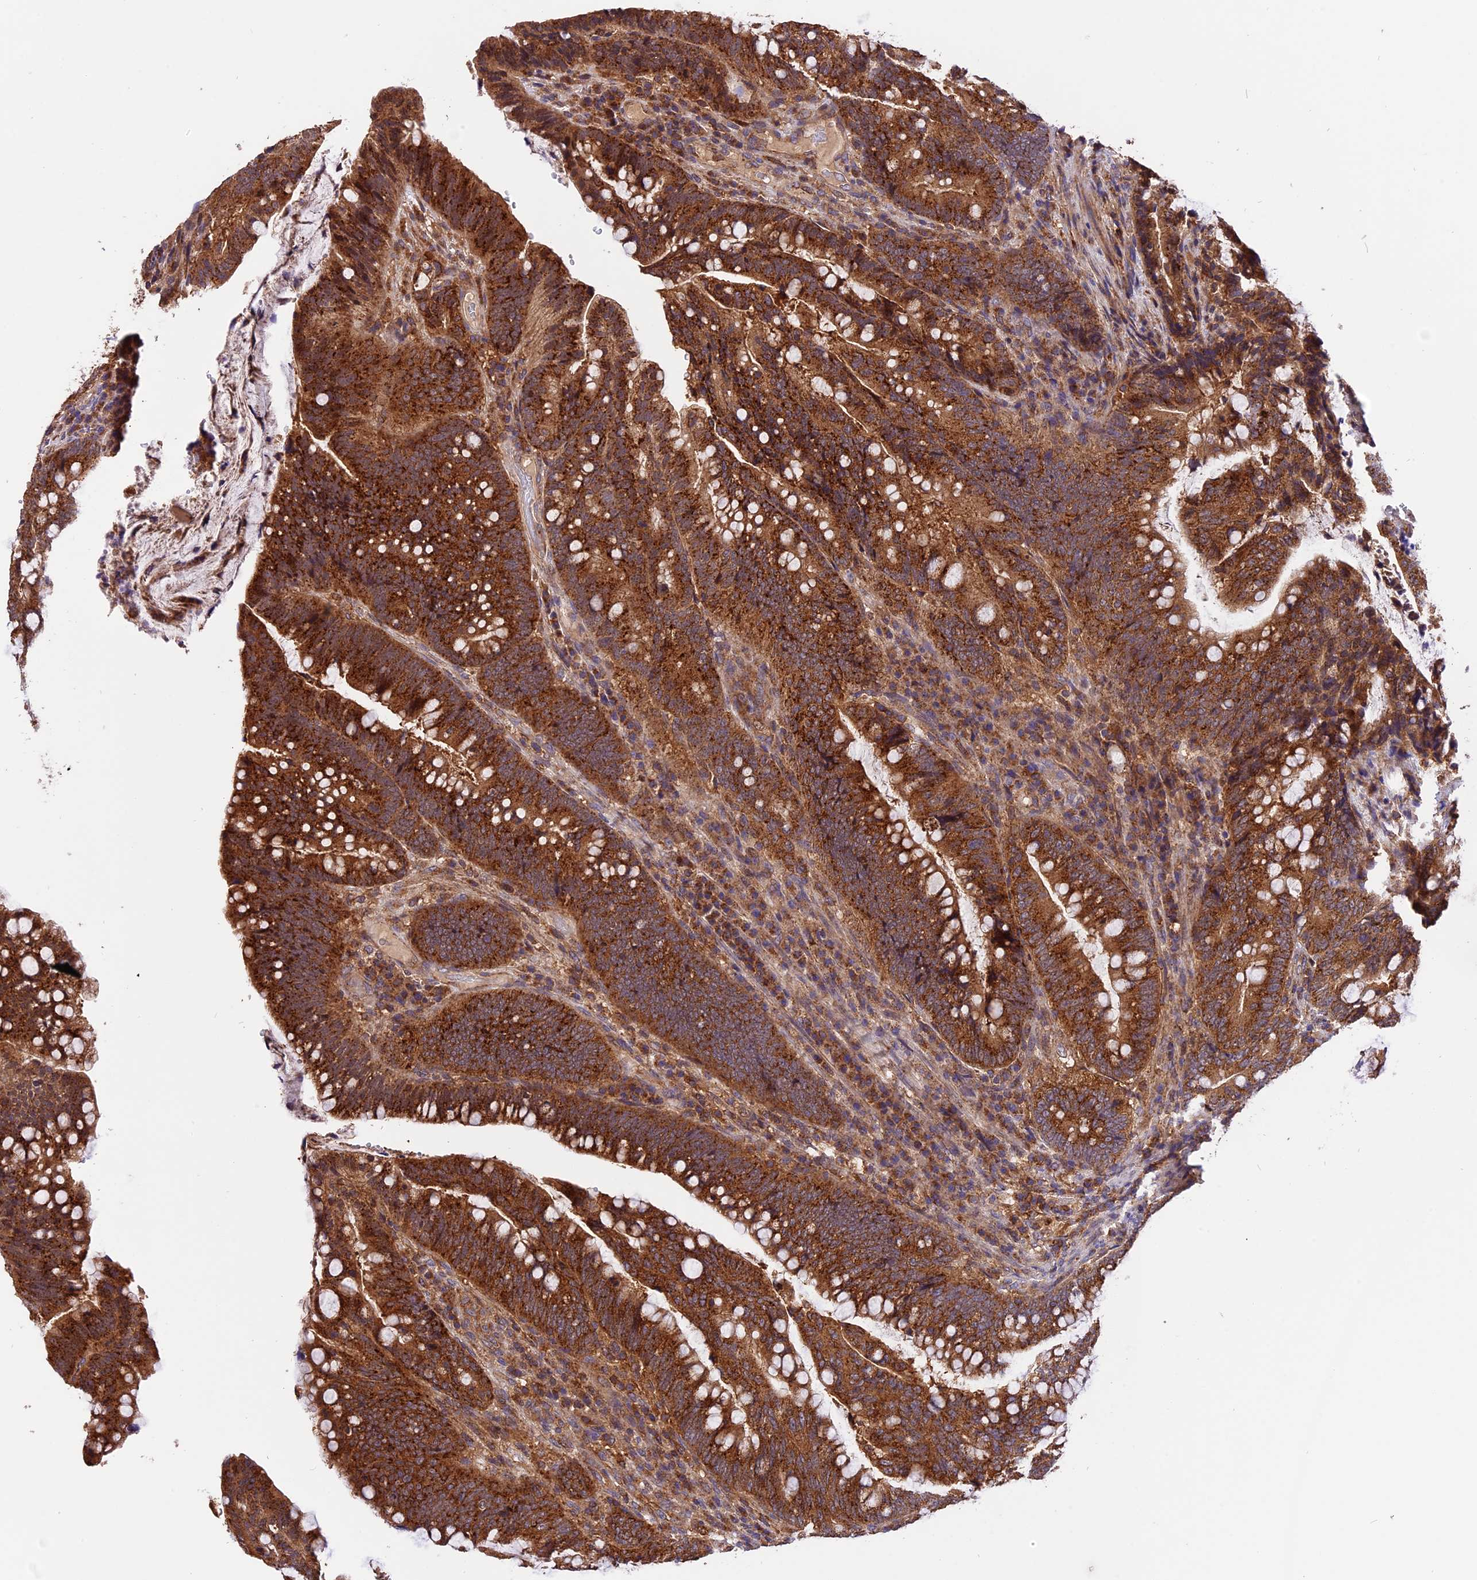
{"staining": {"intensity": "strong", "quantity": ">75%", "location": "cytoplasmic/membranous"}, "tissue": "colorectal cancer", "cell_type": "Tumor cells", "image_type": "cancer", "snomed": [{"axis": "morphology", "description": "Adenocarcinoma, NOS"}, {"axis": "topography", "description": "Colon"}], "caption": "There is high levels of strong cytoplasmic/membranous positivity in tumor cells of colorectal cancer, as demonstrated by immunohistochemical staining (brown color).", "gene": "PEX3", "patient": {"sex": "female", "age": 66}}